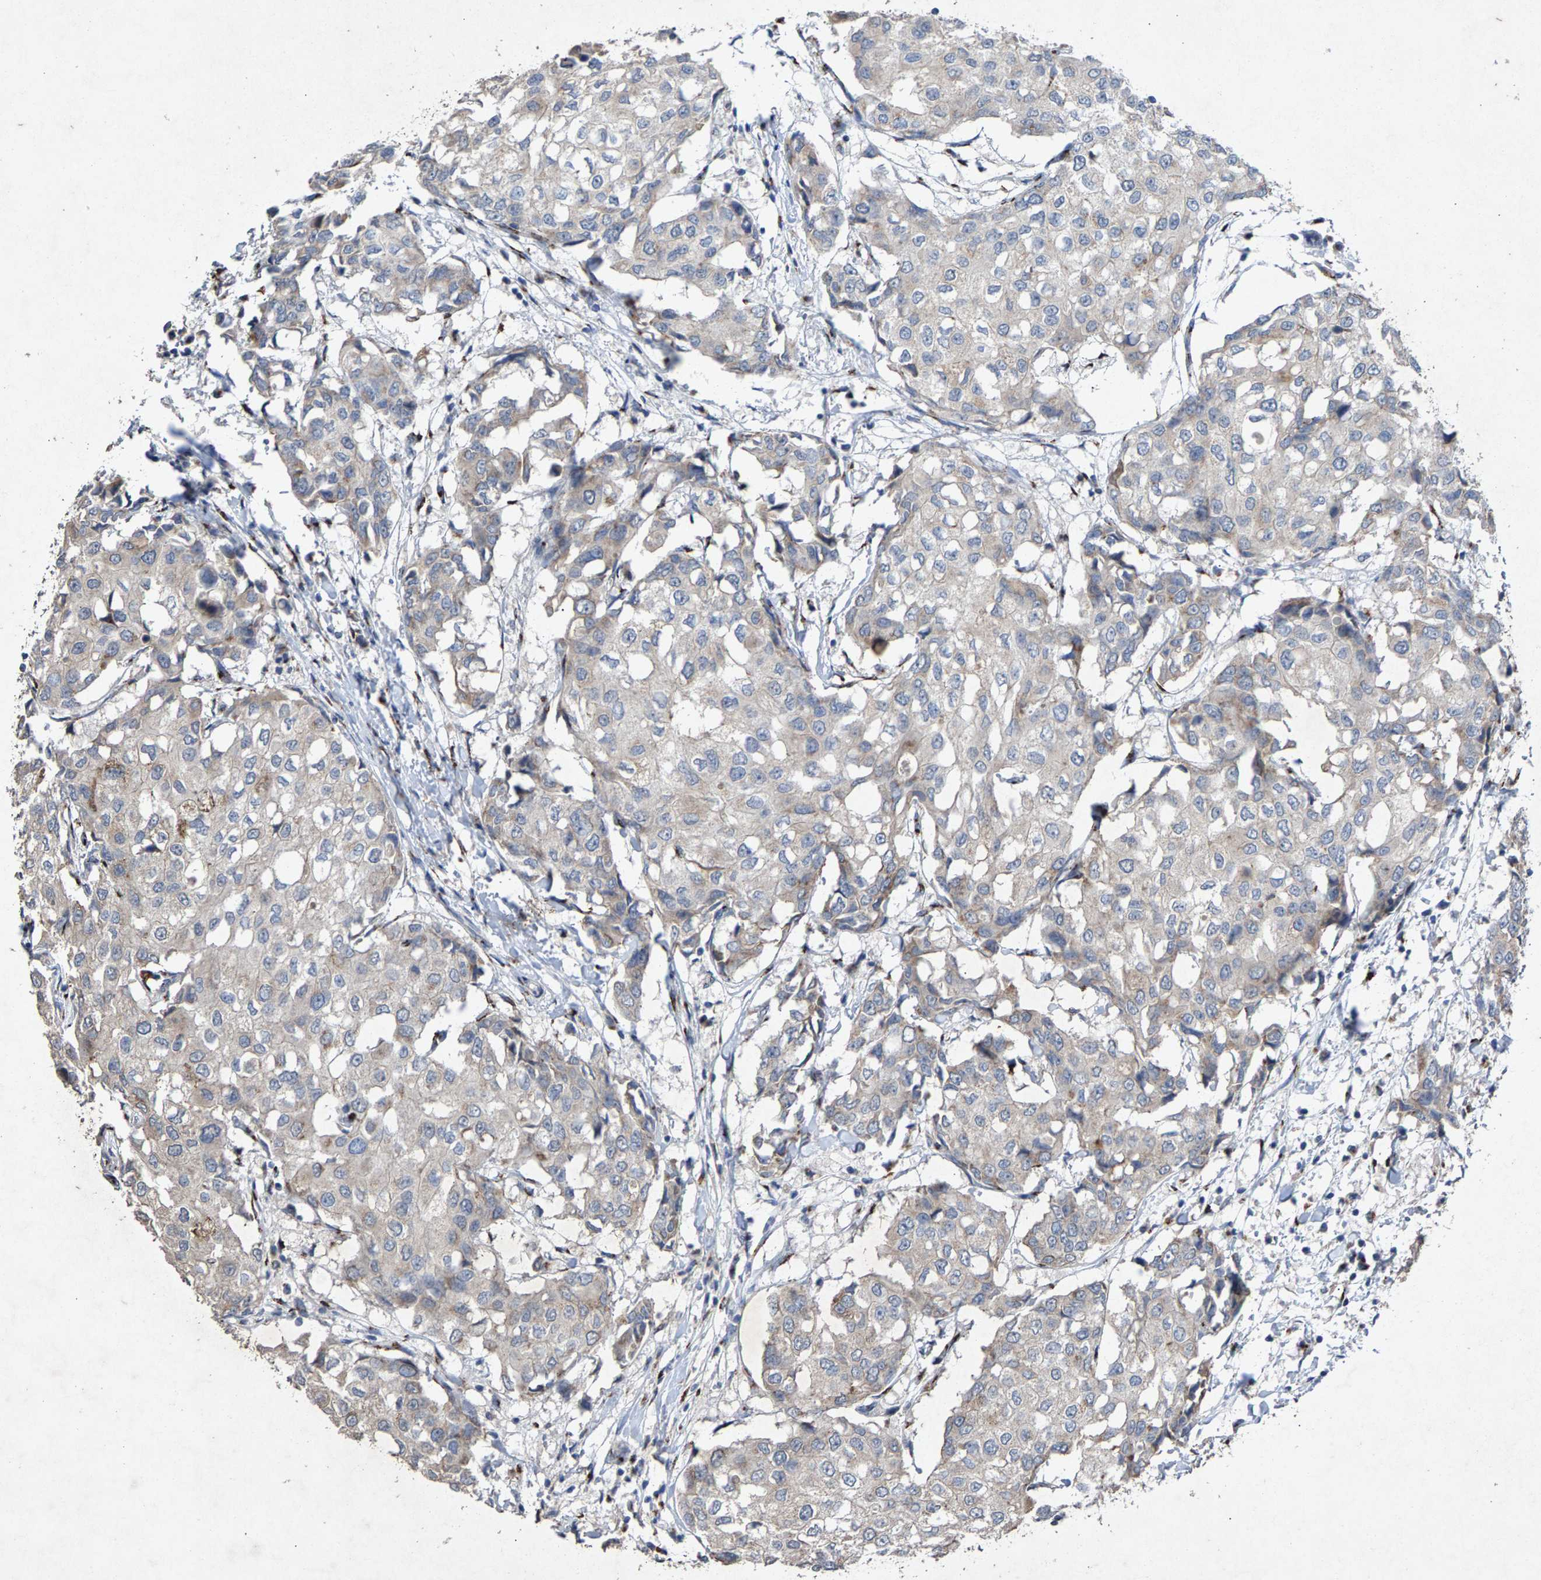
{"staining": {"intensity": "negative", "quantity": "none", "location": "none"}, "tissue": "breast cancer", "cell_type": "Tumor cells", "image_type": "cancer", "snomed": [{"axis": "morphology", "description": "Duct carcinoma"}, {"axis": "topography", "description": "Breast"}], "caption": "Immunohistochemistry (IHC) histopathology image of human breast cancer (invasive ductal carcinoma) stained for a protein (brown), which shows no positivity in tumor cells.", "gene": "MAN2A1", "patient": {"sex": "female", "age": 27}}